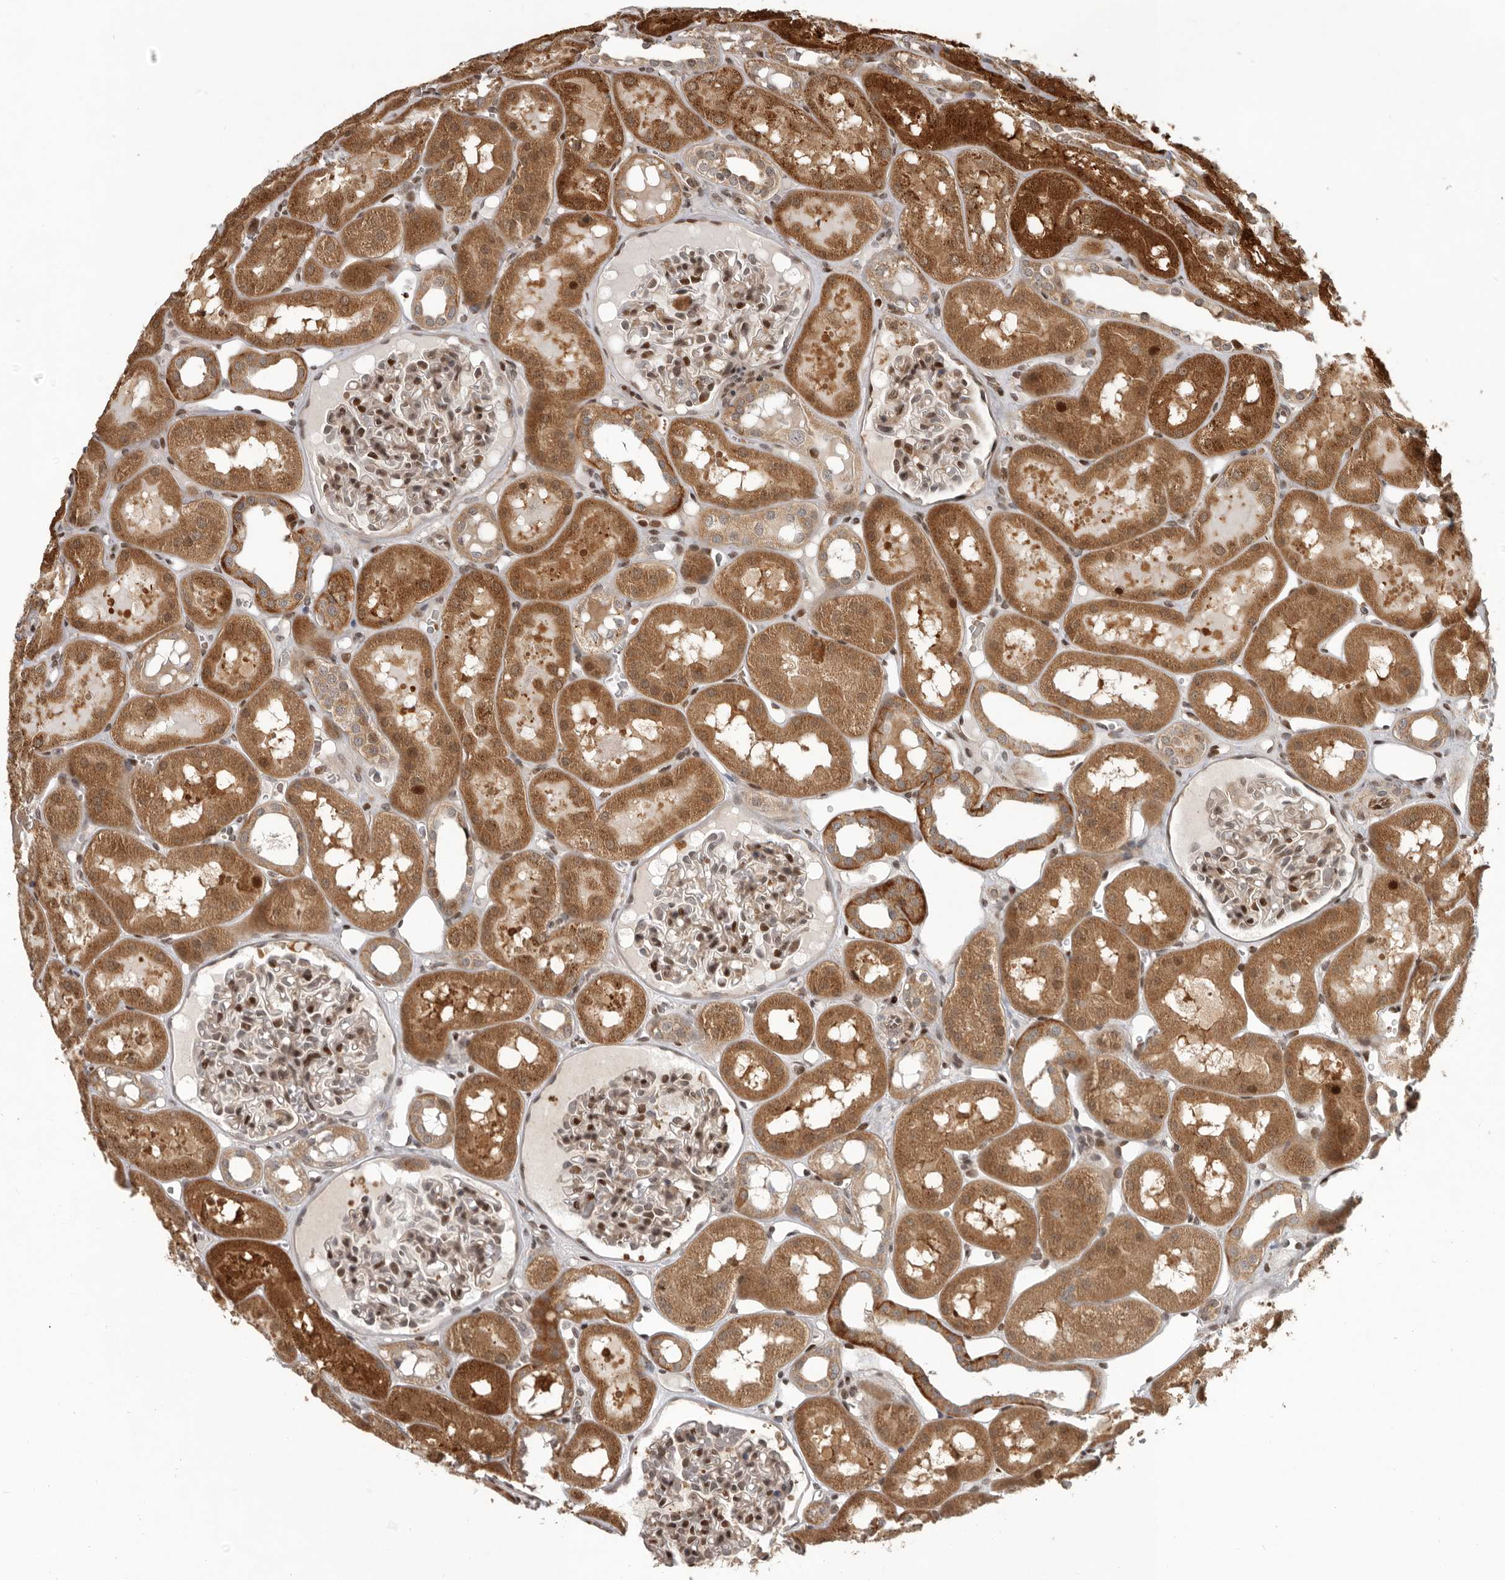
{"staining": {"intensity": "moderate", "quantity": ">75%", "location": "nuclear"}, "tissue": "kidney", "cell_type": "Cells in glomeruli", "image_type": "normal", "snomed": [{"axis": "morphology", "description": "Normal tissue, NOS"}, {"axis": "topography", "description": "Kidney"}, {"axis": "topography", "description": "Urinary bladder"}], "caption": "Immunohistochemical staining of benign kidney demonstrates >75% levels of moderate nuclear protein positivity in approximately >75% of cells in glomeruli. (DAB (3,3'-diaminobenzidine) IHC, brown staining for protein, blue staining for nuclei).", "gene": "RABIF", "patient": {"sex": "male", "age": 16}}